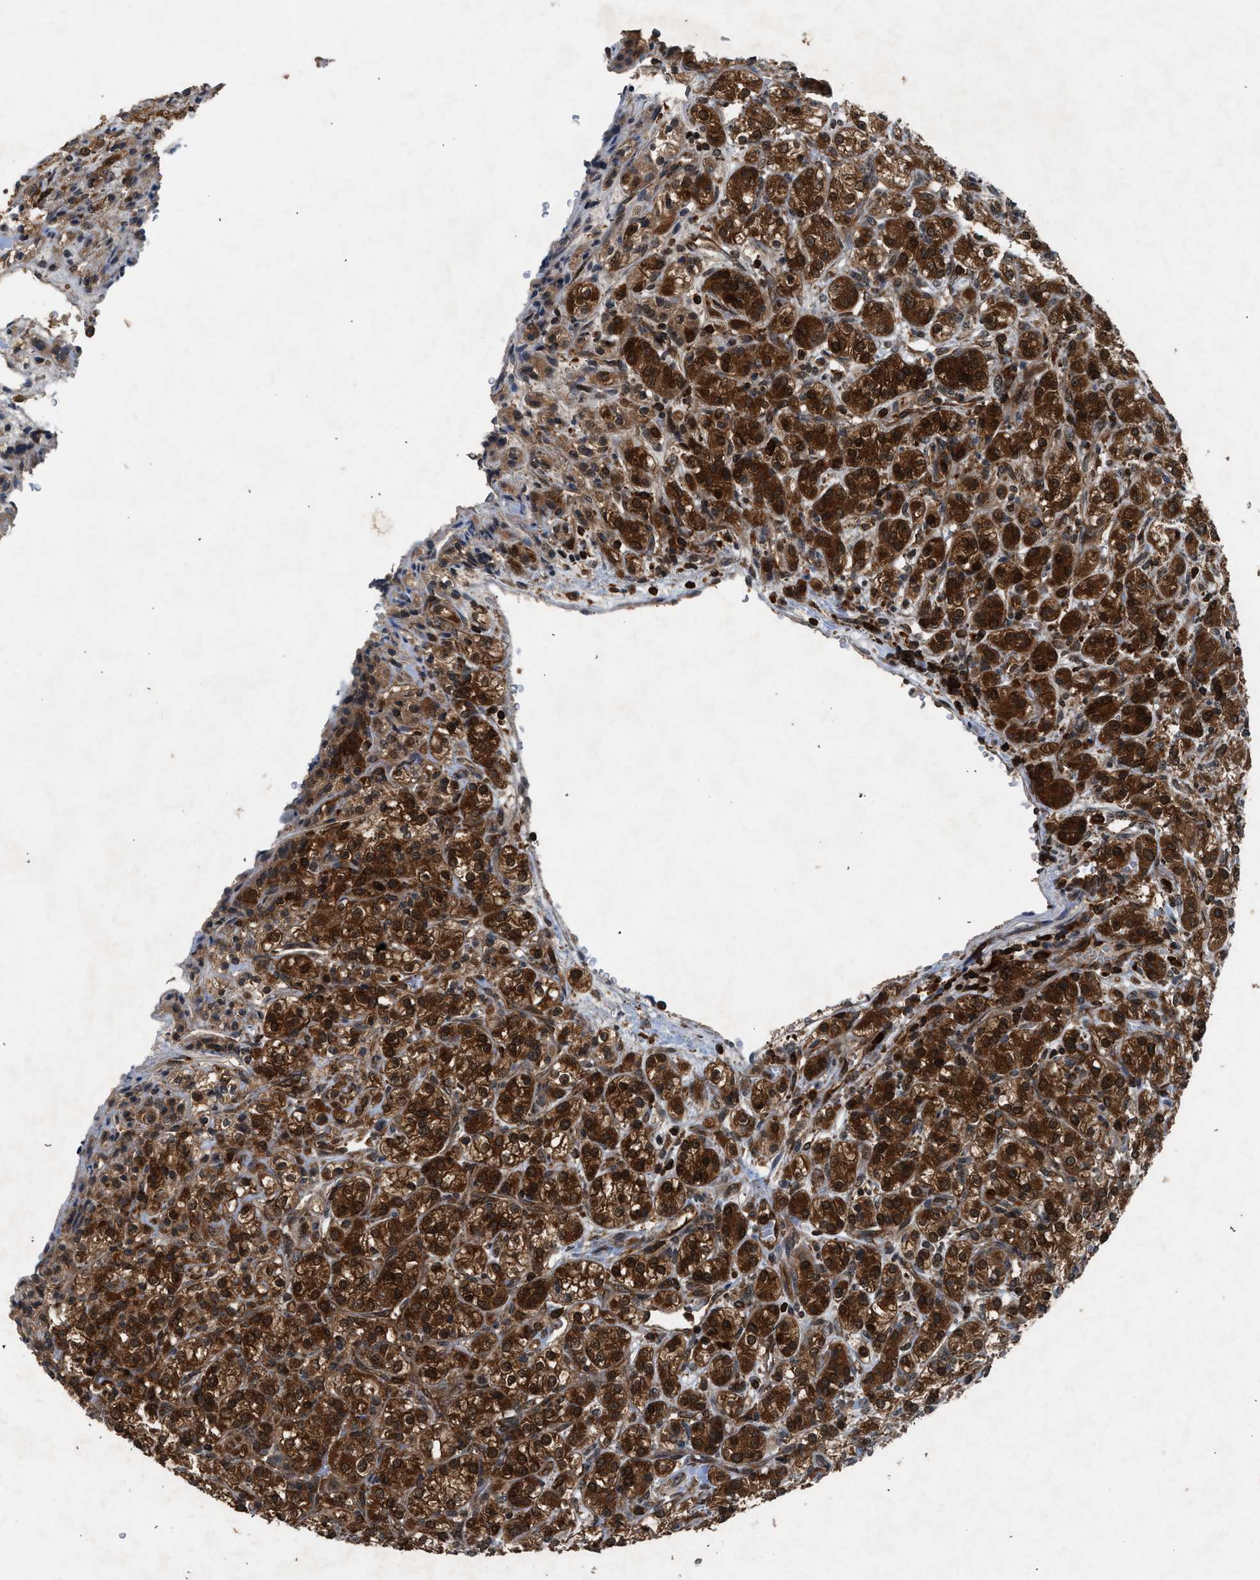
{"staining": {"intensity": "strong", "quantity": ">75%", "location": "cytoplasmic/membranous,nuclear"}, "tissue": "renal cancer", "cell_type": "Tumor cells", "image_type": "cancer", "snomed": [{"axis": "morphology", "description": "Adenocarcinoma, NOS"}, {"axis": "topography", "description": "Kidney"}], "caption": "Immunohistochemical staining of adenocarcinoma (renal) demonstrates high levels of strong cytoplasmic/membranous and nuclear expression in approximately >75% of tumor cells.", "gene": "OXSR1", "patient": {"sex": "male", "age": 77}}